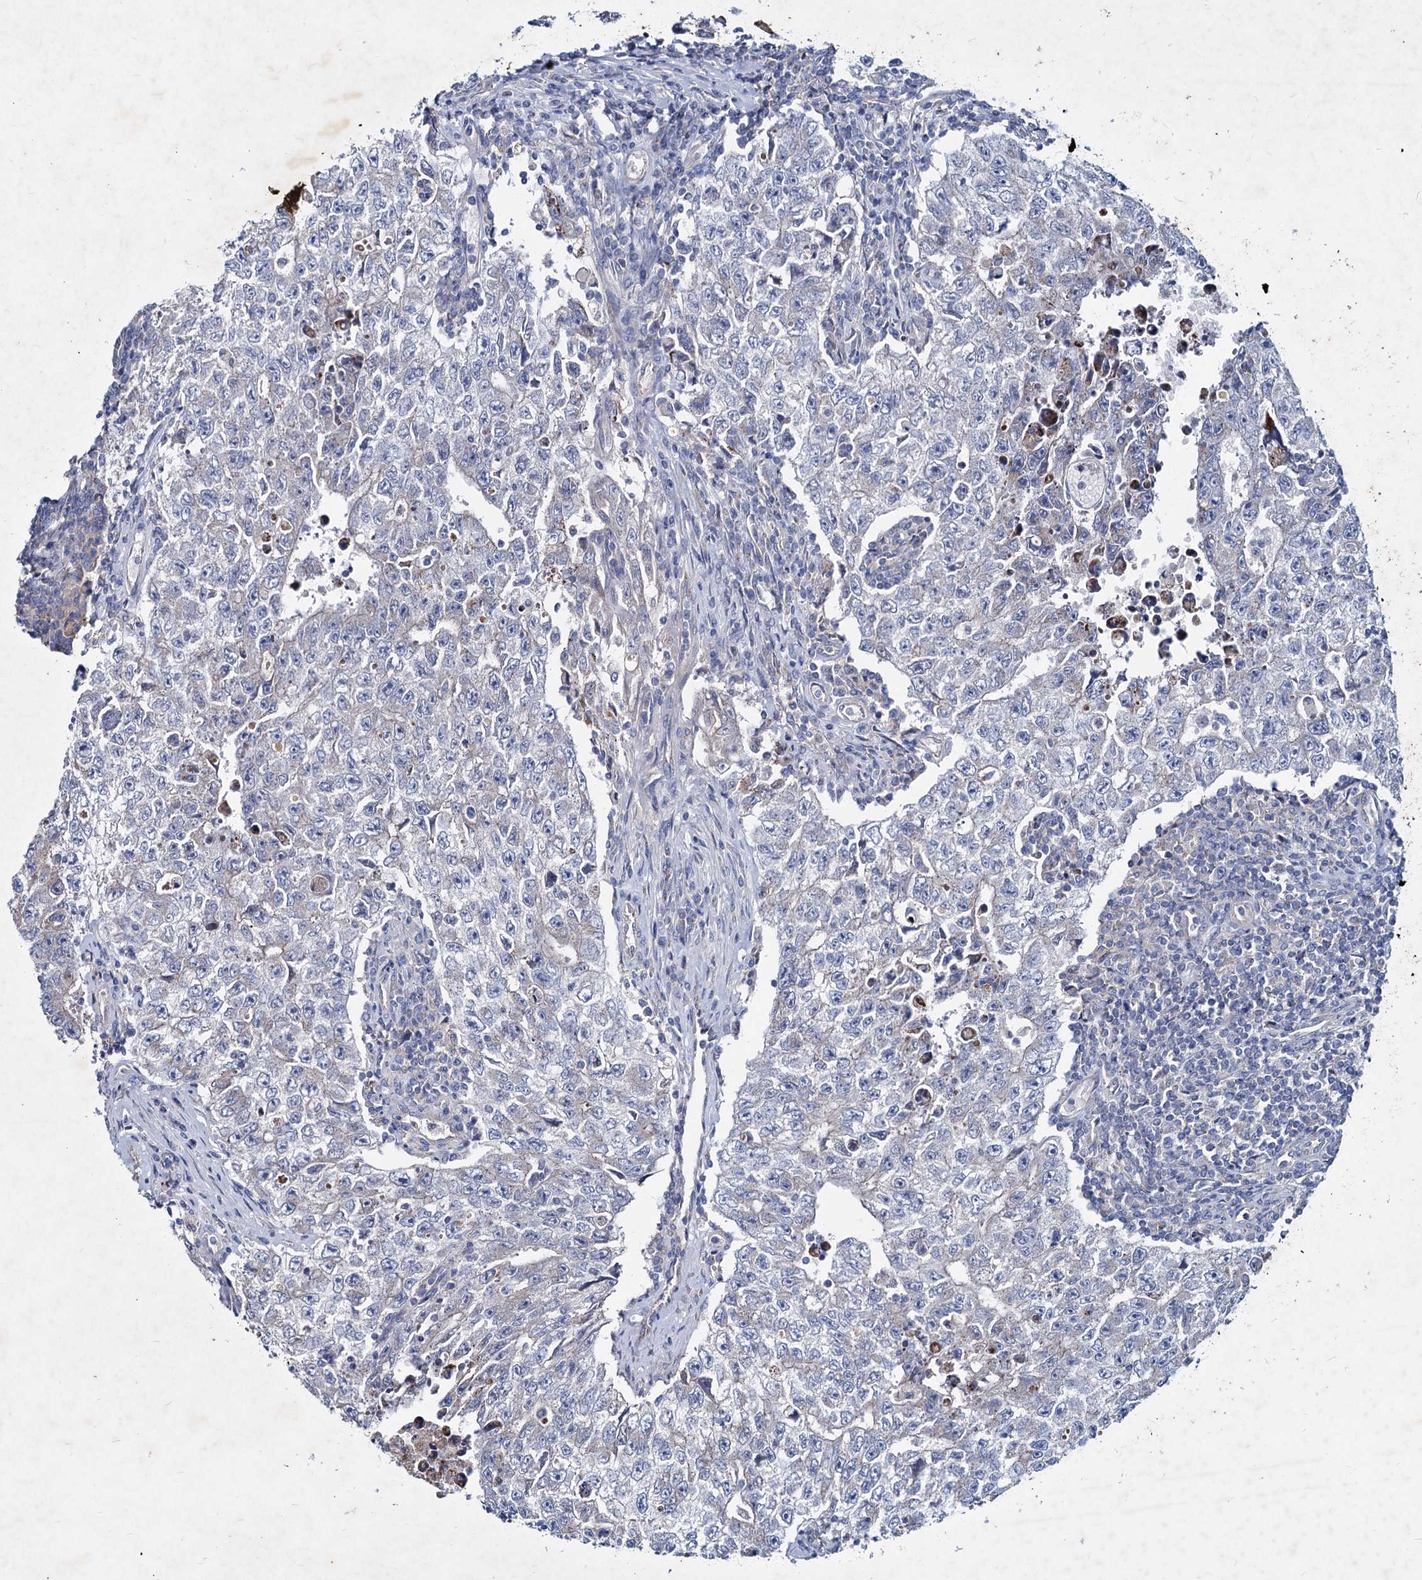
{"staining": {"intensity": "negative", "quantity": "none", "location": "none"}, "tissue": "testis cancer", "cell_type": "Tumor cells", "image_type": "cancer", "snomed": [{"axis": "morphology", "description": "Carcinoma, Embryonal, NOS"}, {"axis": "topography", "description": "Testis"}], "caption": "Immunohistochemistry (IHC) of human testis cancer displays no staining in tumor cells.", "gene": "AGBL4", "patient": {"sex": "male", "age": 17}}